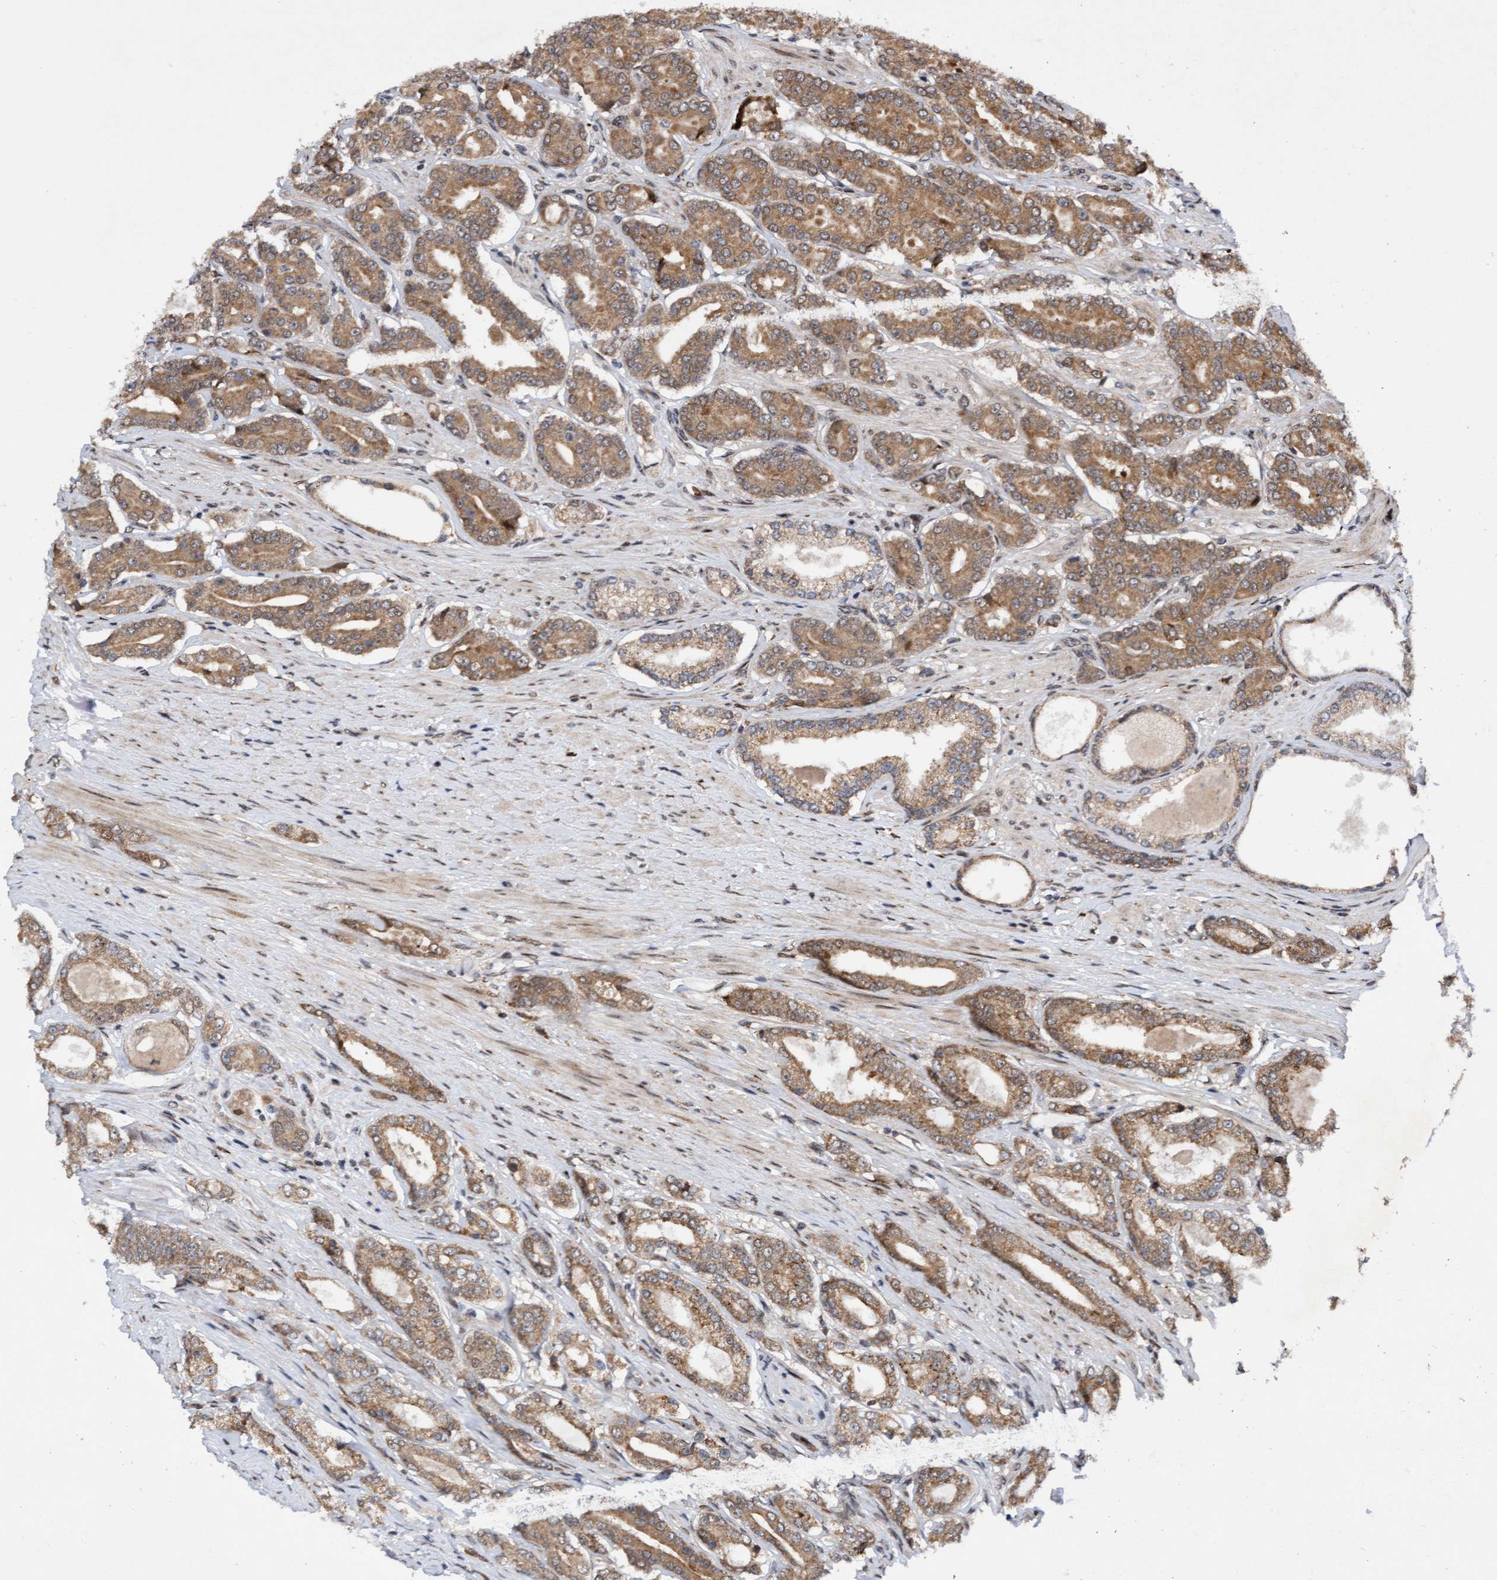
{"staining": {"intensity": "moderate", "quantity": ">75%", "location": "cytoplasmic/membranous"}, "tissue": "prostate cancer", "cell_type": "Tumor cells", "image_type": "cancer", "snomed": [{"axis": "morphology", "description": "Adenocarcinoma, High grade"}, {"axis": "topography", "description": "Prostate"}], "caption": "Brown immunohistochemical staining in prostate high-grade adenocarcinoma displays moderate cytoplasmic/membranous expression in approximately >75% of tumor cells.", "gene": "TANC2", "patient": {"sex": "male", "age": 71}}